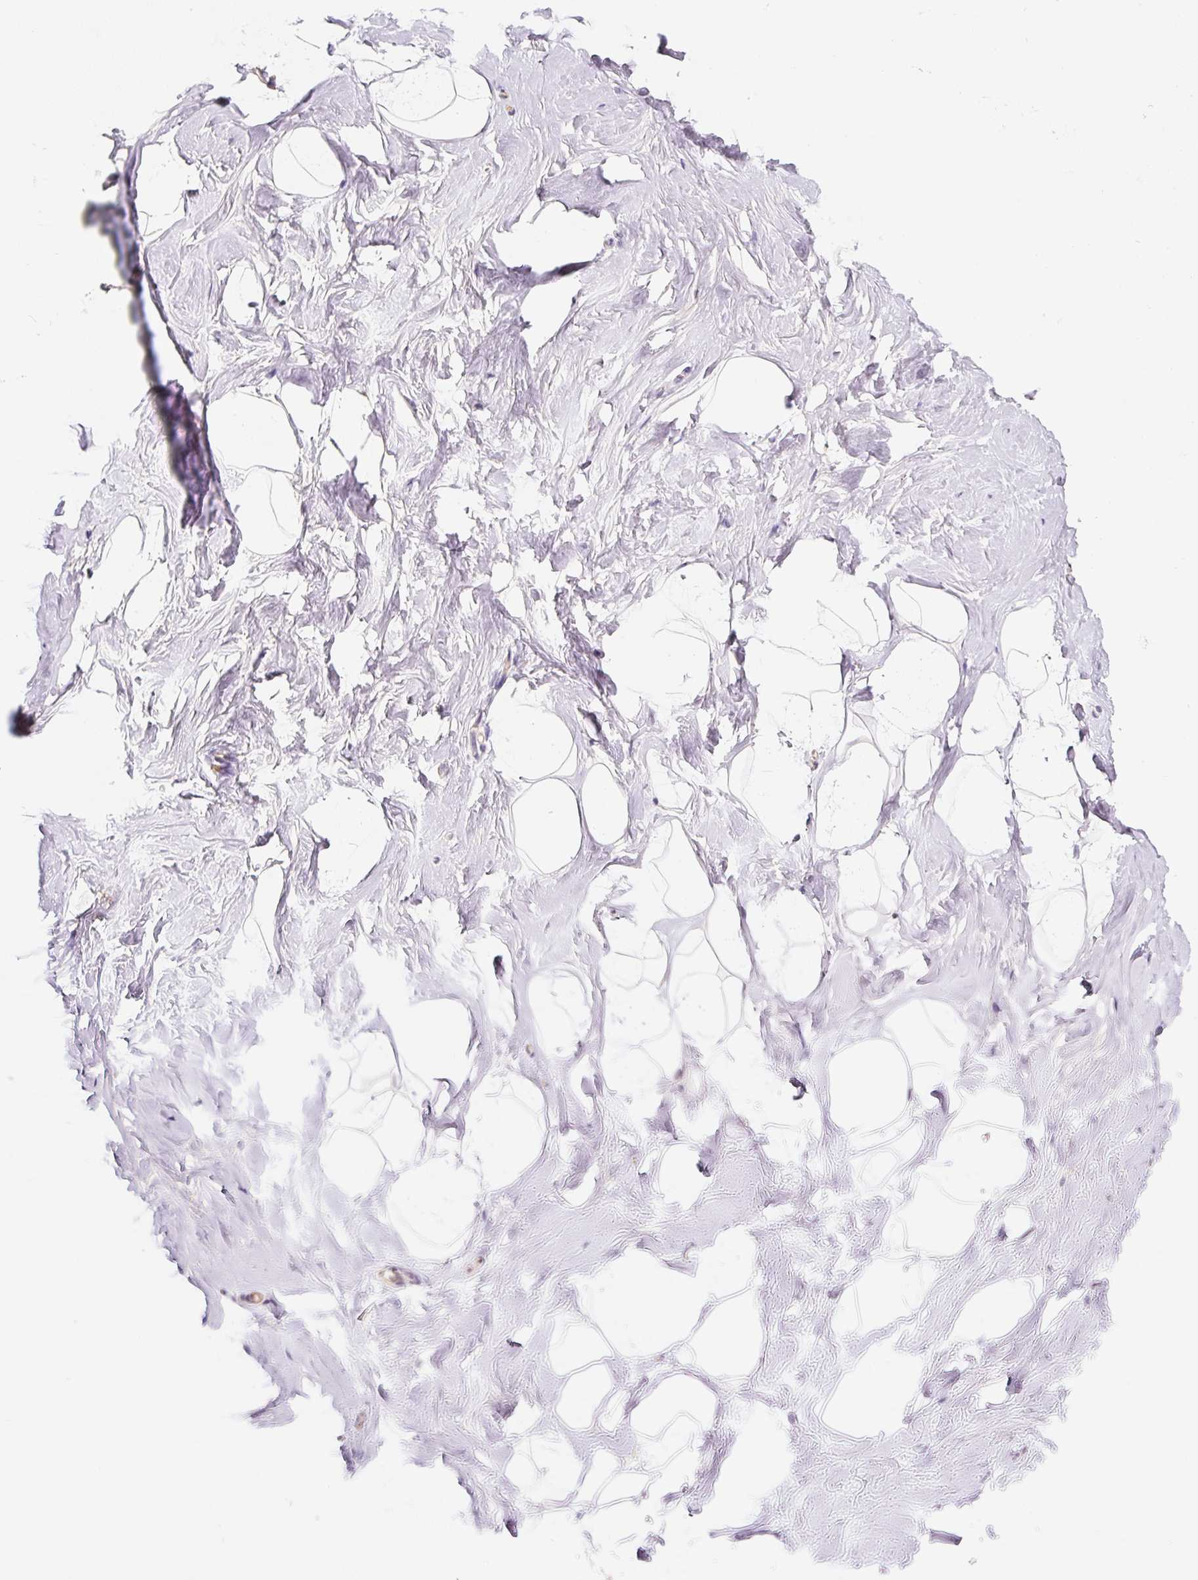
{"staining": {"intensity": "negative", "quantity": "none", "location": "none"}, "tissue": "breast", "cell_type": "Adipocytes", "image_type": "normal", "snomed": [{"axis": "morphology", "description": "Normal tissue, NOS"}, {"axis": "topography", "description": "Breast"}], "caption": "High power microscopy histopathology image of an immunohistochemistry (IHC) micrograph of normal breast, revealing no significant positivity in adipocytes. The staining was performed using DAB to visualize the protein expression in brown, while the nuclei were stained in blue with hematoxylin (Magnification: 20x).", "gene": "PWWP3B", "patient": {"sex": "female", "age": 32}}